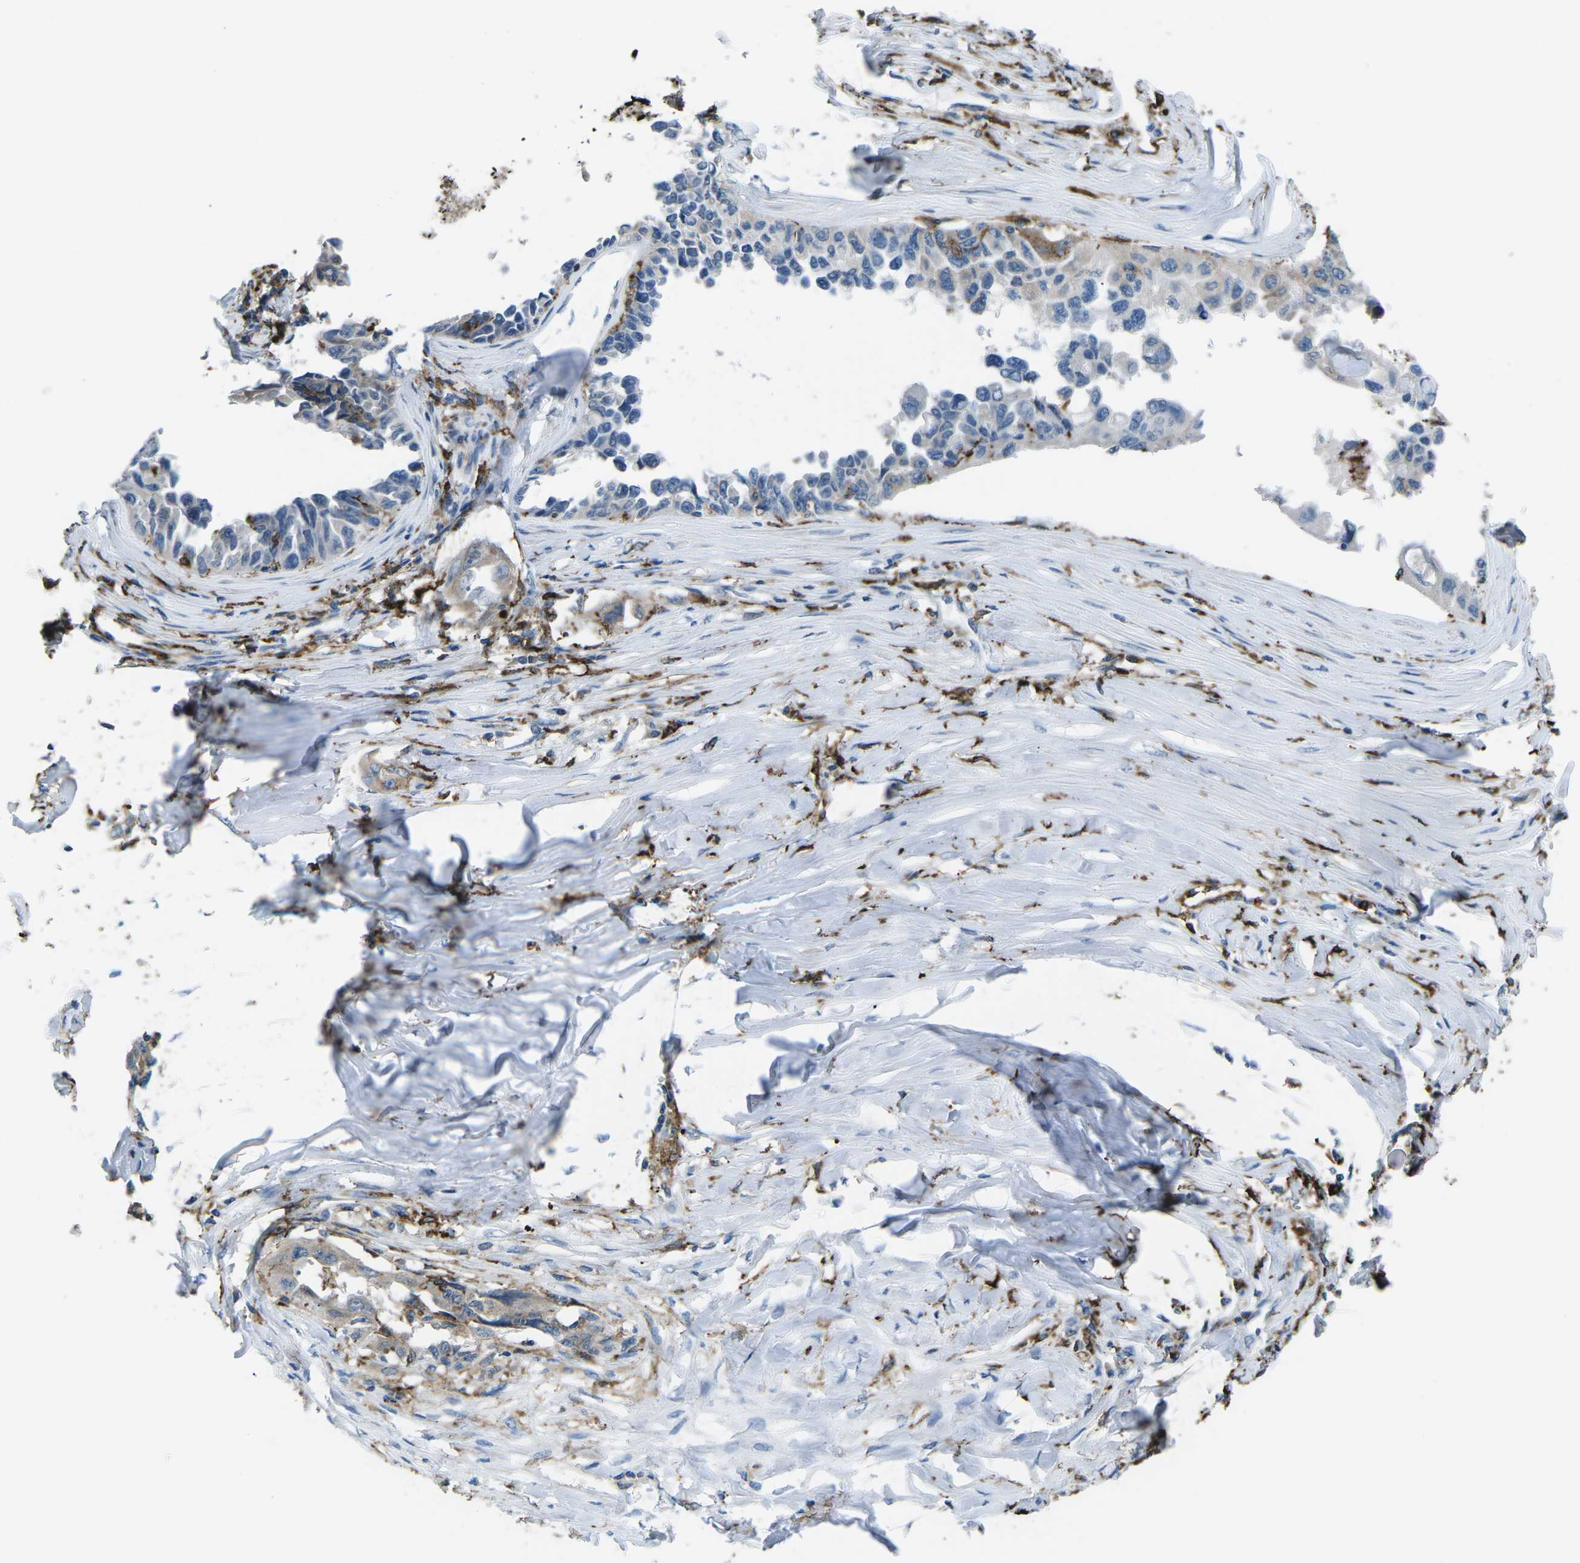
{"staining": {"intensity": "weak", "quantity": "<25%", "location": "cytoplasmic/membranous"}, "tissue": "lung cancer", "cell_type": "Tumor cells", "image_type": "cancer", "snomed": [{"axis": "morphology", "description": "Adenocarcinoma, NOS"}, {"axis": "topography", "description": "Lung"}], "caption": "Immunohistochemistry (IHC) of human lung cancer demonstrates no expression in tumor cells. (DAB immunohistochemistry visualized using brightfield microscopy, high magnification).", "gene": "PTPN1", "patient": {"sex": "female", "age": 51}}